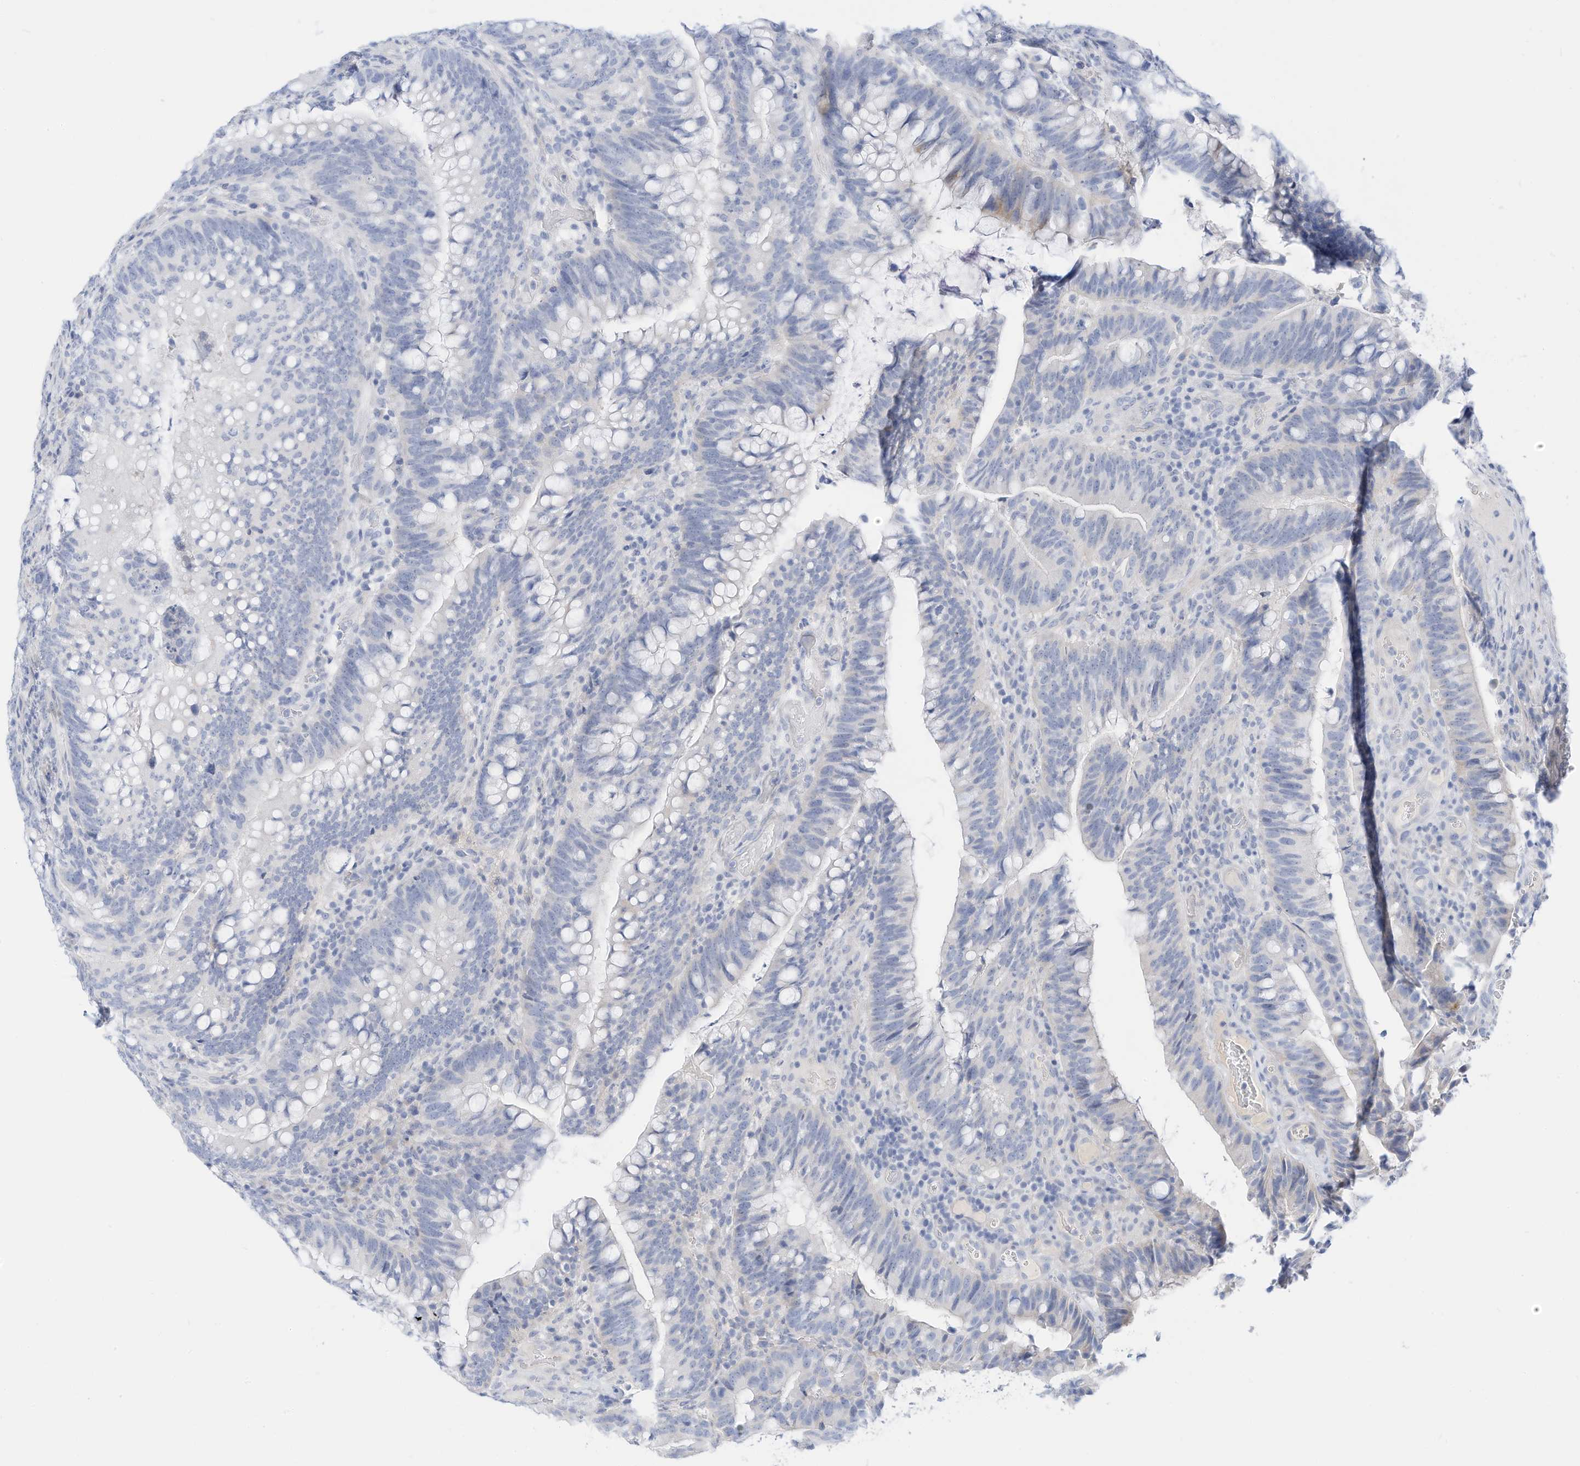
{"staining": {"intensity": "negative", "quantity": "none", "location": "none"}, "tissue": "colorectal cancer", "cell_type": "Tumor cells", "image_type": "cancer", "snomed": [{"axis": "morphology", "description": "Adenocarcinoma, NOS"}, {"axis": "topography", "description": "Colon"}], "caption": "Tumor cells are negative for brown protein staining in colorectal adenocarcinoma.", "gene": "SPOCD1", "patient": {"sex": "female", "age": 66}}